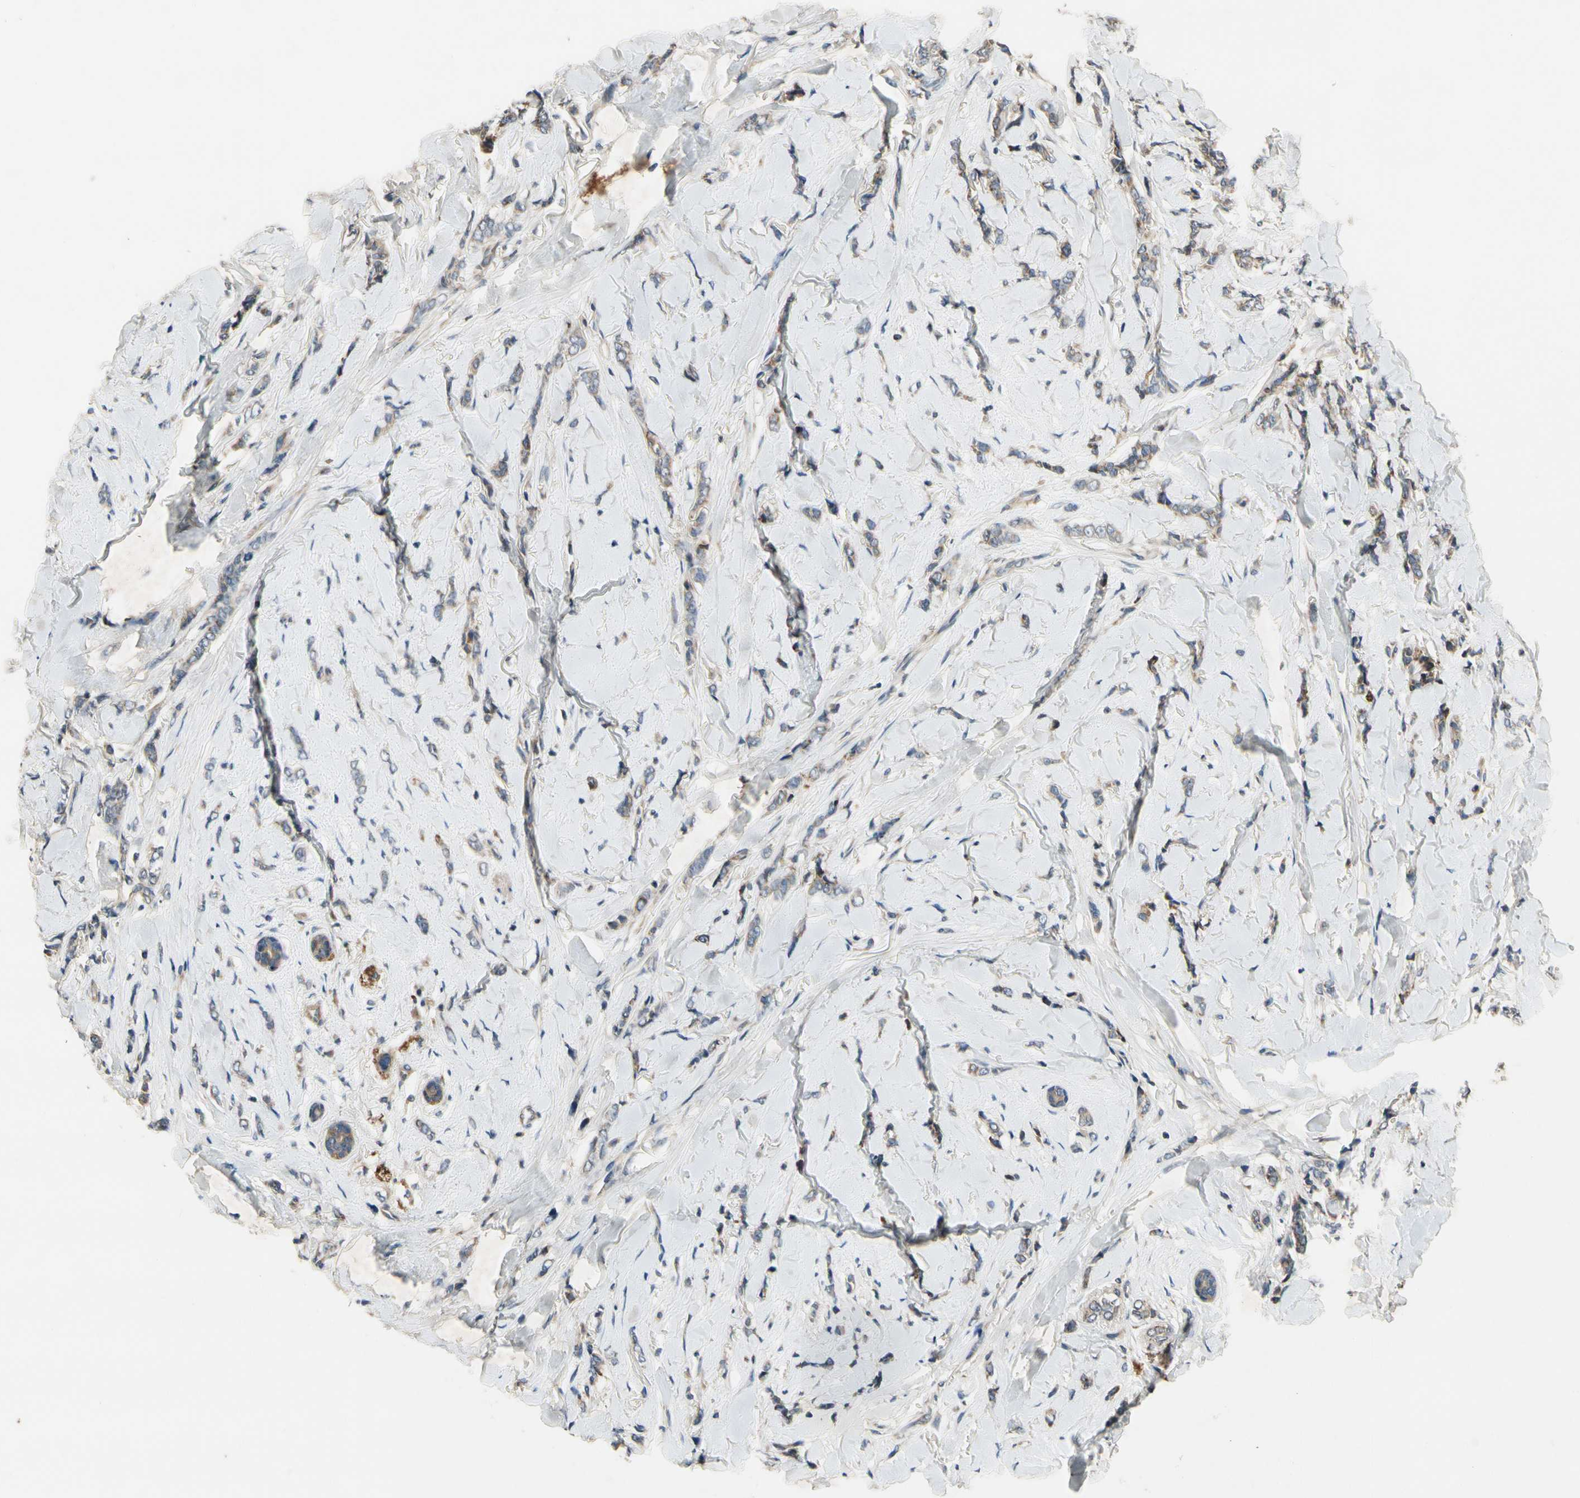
{"staining": {"intensity": "weak", "quantity": ">75%", "location": "cytoplasmic/membranous"}, "tissue": "breast cancer", "cell_type": "Tumor cells", "image_type": "cancer", "snomed": [{"axis": "morphology", "description": "Lobular carcinoma"}, {"axis": "topography", "description": "Skin"}, {"axis": "topography", "description": "Breast"}], "caption": "DAB (3,3'-diaminobenzidine) immunohistochemical staining of human lobular carcinoma (breast) displays weak cytoplasmic/membranous protein staining in approximately >75% of tumor cells.", "gene": "ALKBH3", "patient": {"sex": "female", "age": 46}}